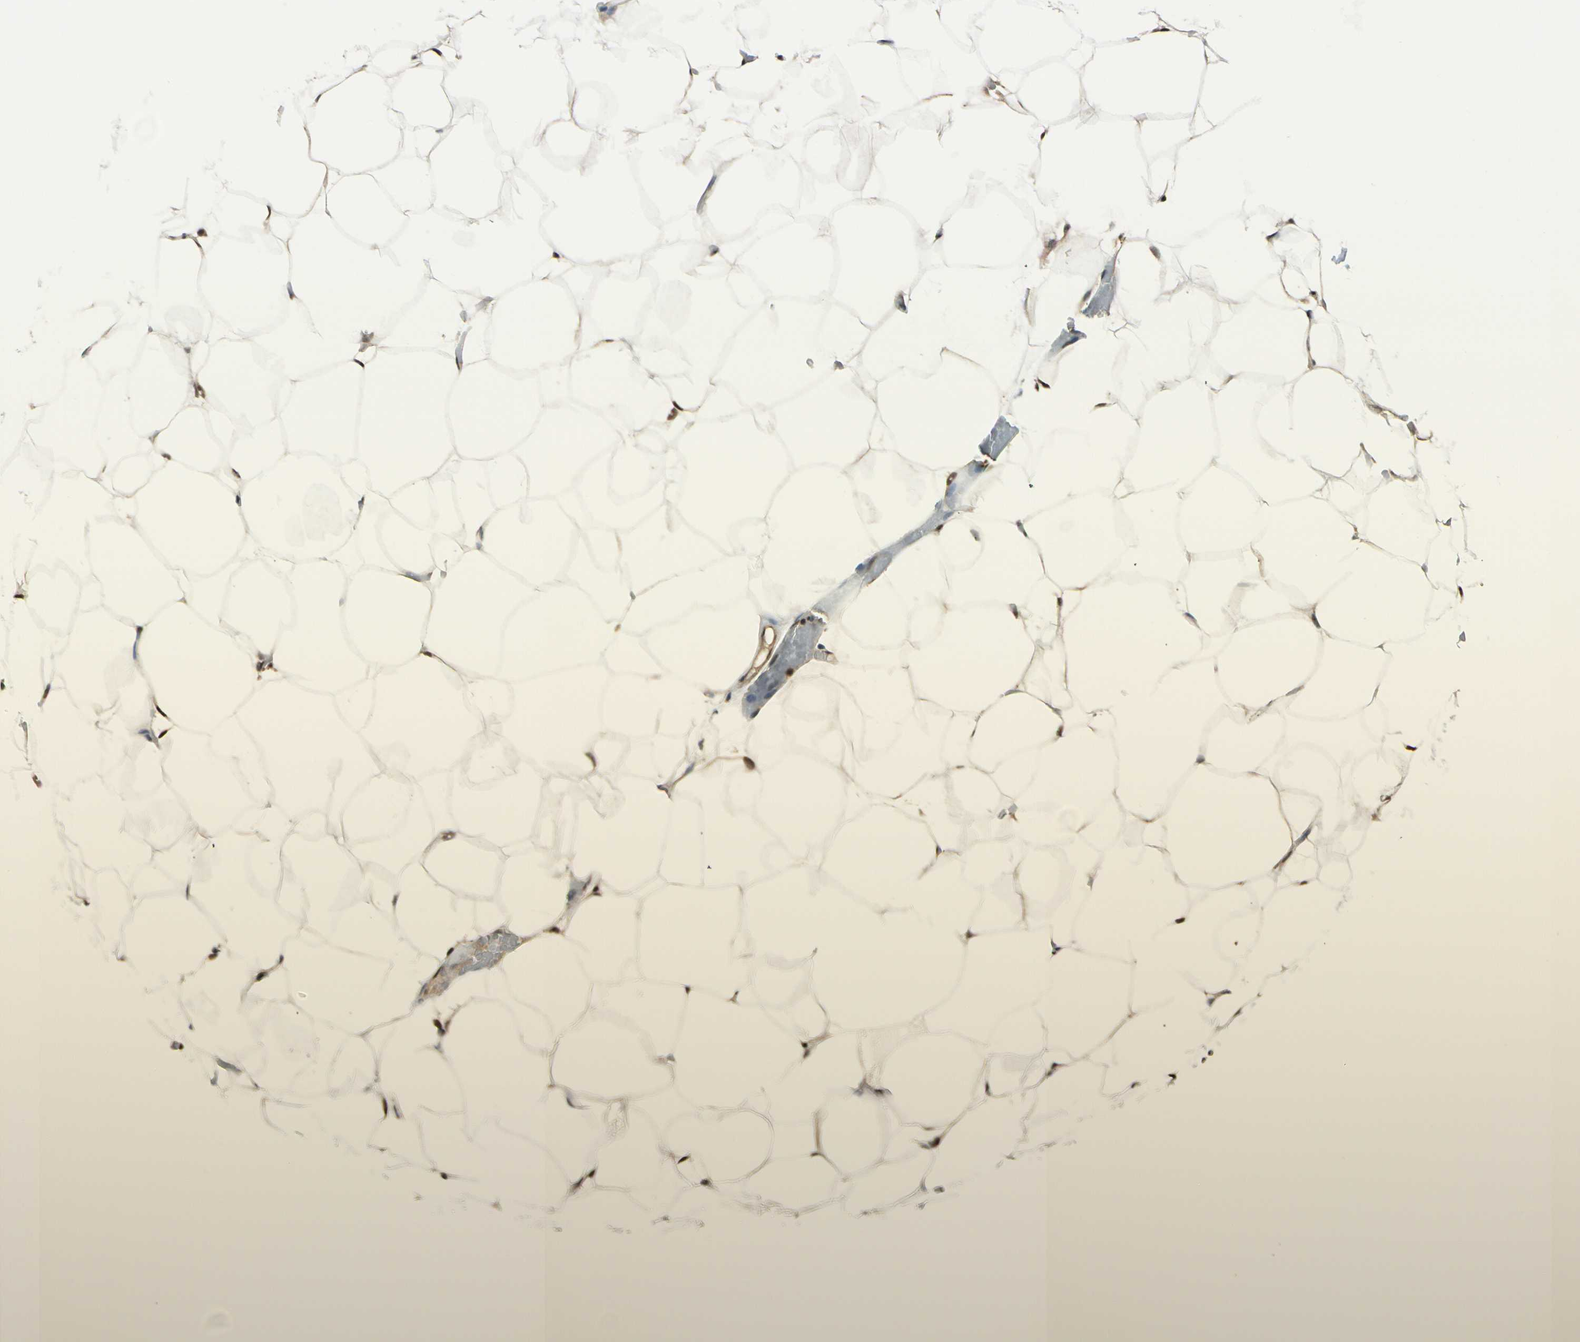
{"staining": {"intensity": "moderate", "quantity": ">75%", "location": "cytoplasmic/membranous,nuclear"}, "tissue": "adipose tissue", "cell_type": "Adipocytes", "image_type": "normal", "snomed": [{"axis": "morphology", "description": "Normal tissue, NOS"}, {"axis": "topography", "description": "Breast"}, {"axis": "topography", "description": "Adipose tissue"}], "caption": "Immunohistochemical staining of normal adipose tissue displays moderate cytoplasmic/membranous,nuclear protein positivity in approximately >75% of adipocytes. (IHC, brightfield microscopy, high magnification).", "gene": "HSF1", "patient": {"sex": "female", "age": 25}}